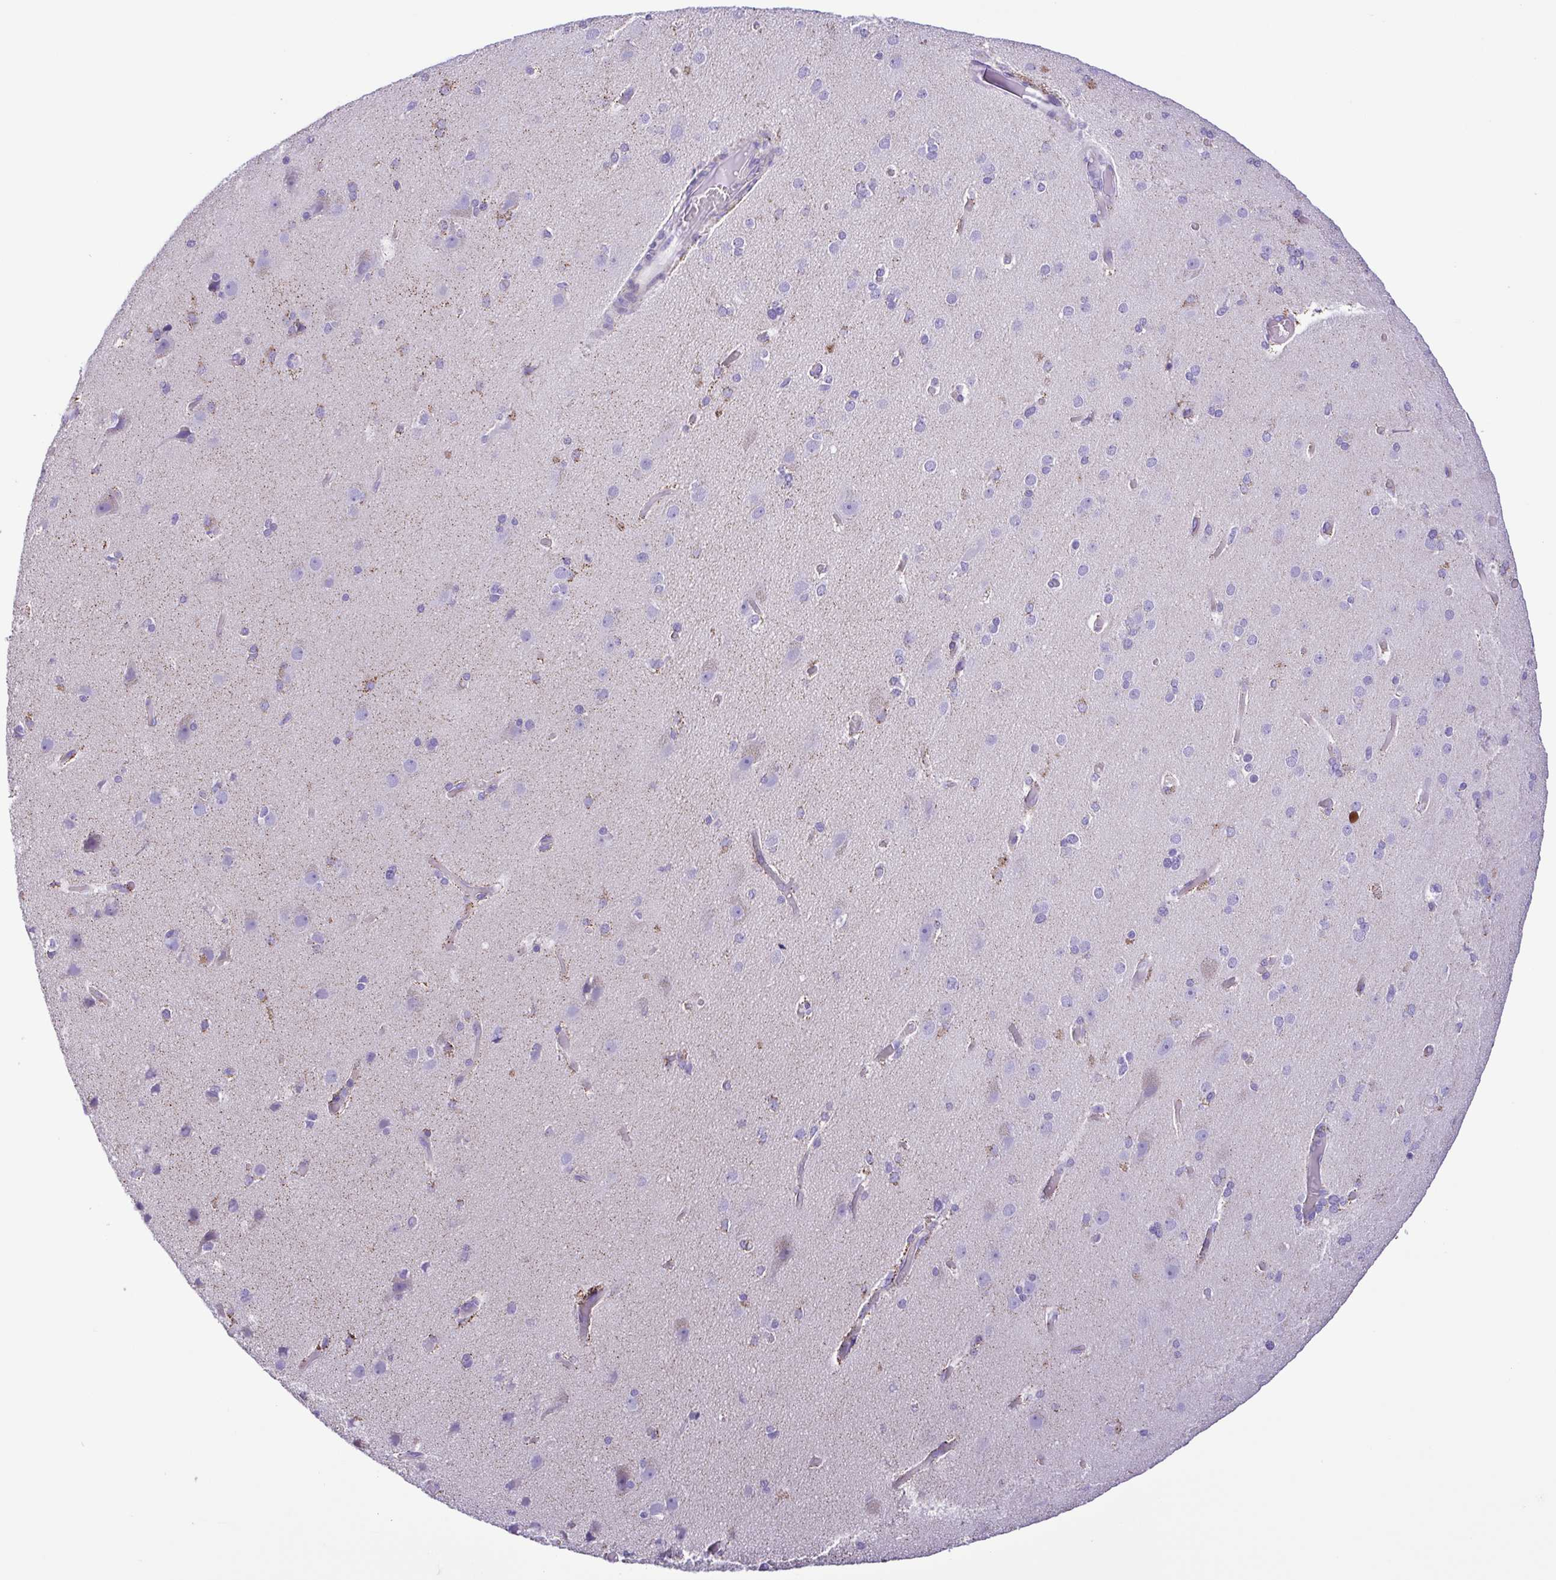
{"staining": {"intensity": "moderate", "quantity": "<25%", "location": "cytoplasmic/membranous"}, "tissue": "cerebral cortex", "cell_type": "Endothelial cells", "image_type": "normal", "snomed": [{"axis": "morphology", "description": "Normal tissue, NOS"}, {"axis": "morphology", "description": "Glioma, malignant, High grade"}, {"axis": "topography", "description": "Cerebral cortex"}], "caption": "Moderate cytoplasmic/membranous expression for a protein is seen in approximately <25% of endothelial cells of benign cerebral cortex using immunohistochemistry.", "gene": "ISM2", "patient": {"sex": "male", "age": 71}}